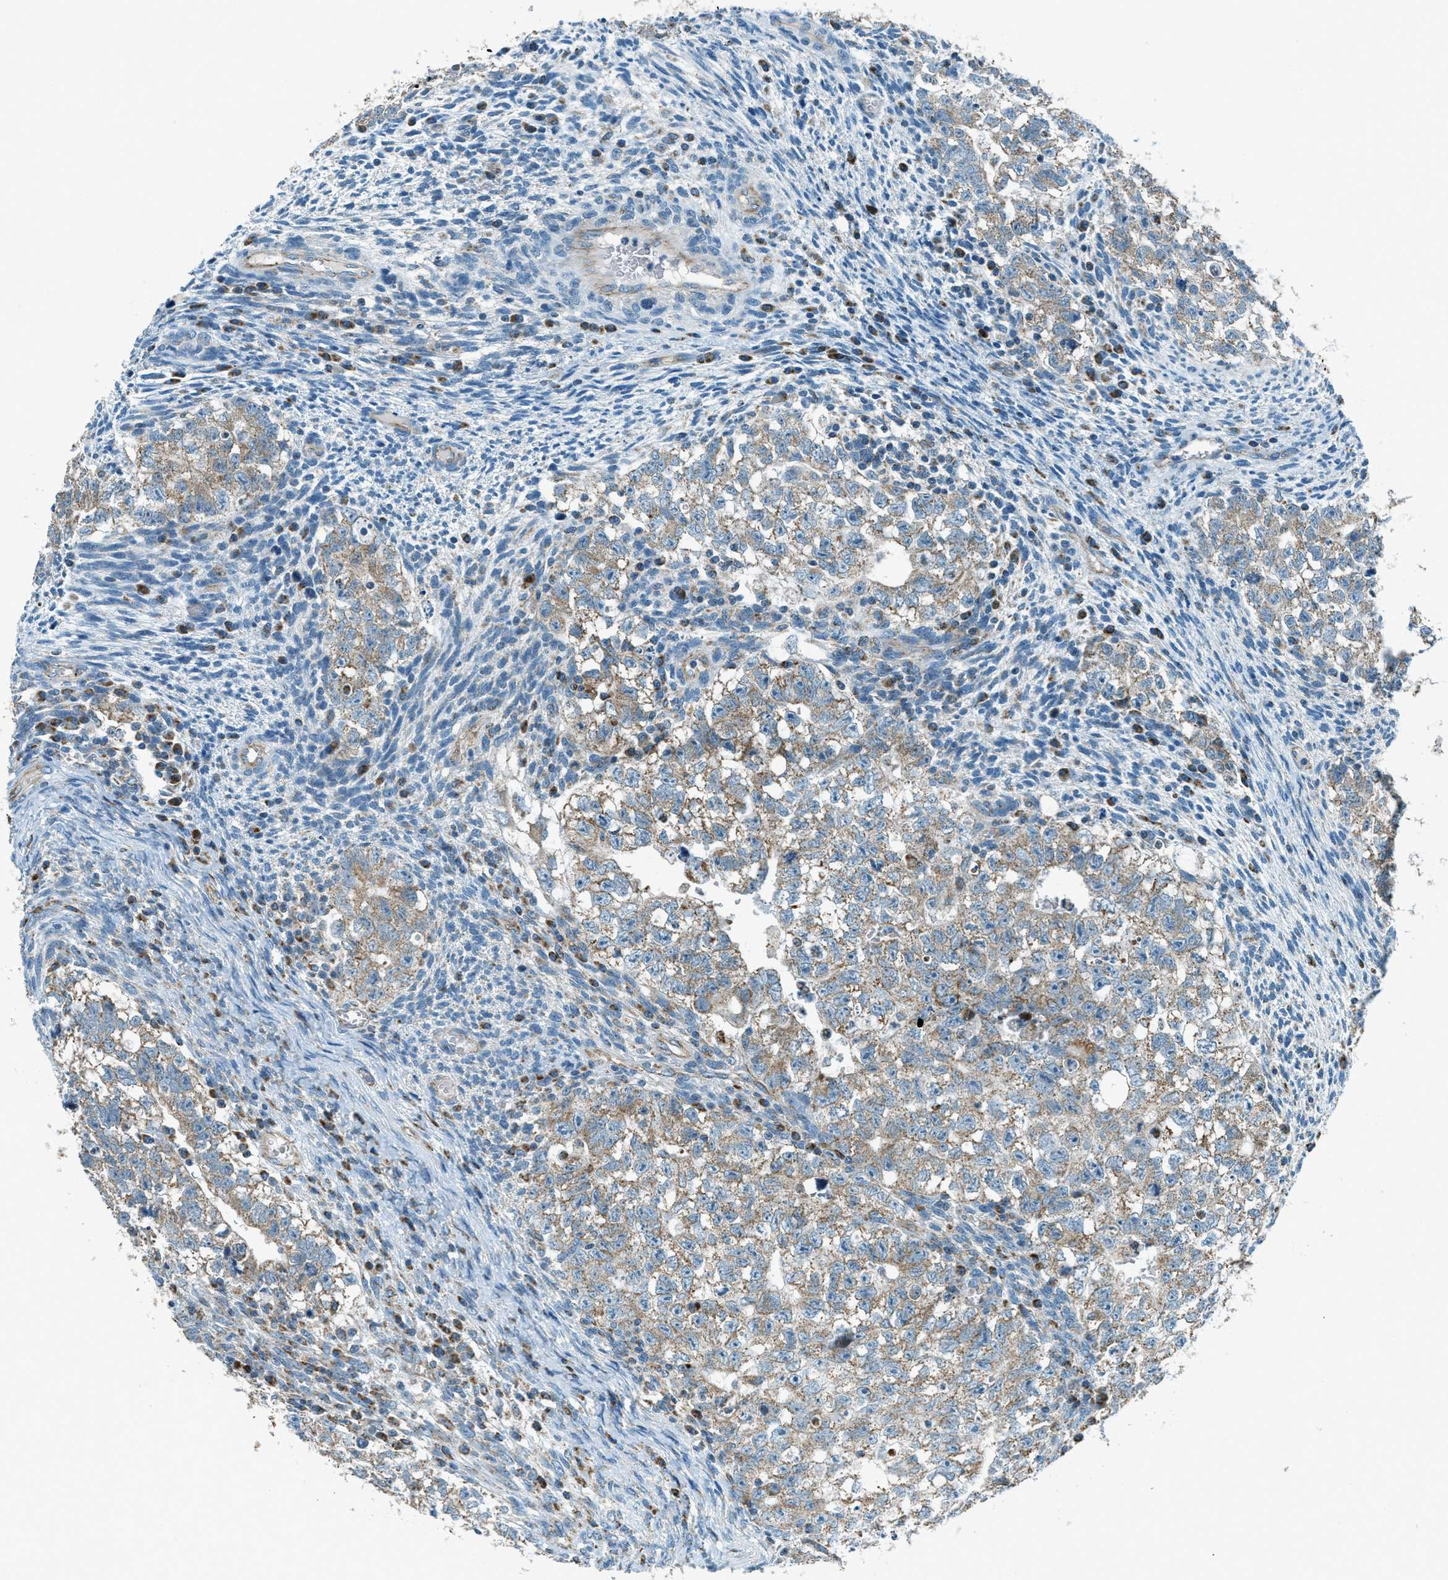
{"staining": {"intensity": "weak", "quantity": "<25%", "location": "cytoplasmic/membranous"}, "tissue": "testis cancer", "cell_type": "Tumor cells", "image_type": "cancer", "snomed": [{"axis": "morphology", "description": "Seminoma, NOS"}, {"axis": "morphology", "description": "Carcinoma, Embryonal, NOS"}, {"axis": "topography", "description": "Testis"}], "caption": "There is no significant expression in tumor cells of testis cancer (seminoma).", "gene": "CHST15", "patient": {"sex": "male", "age": 38}}